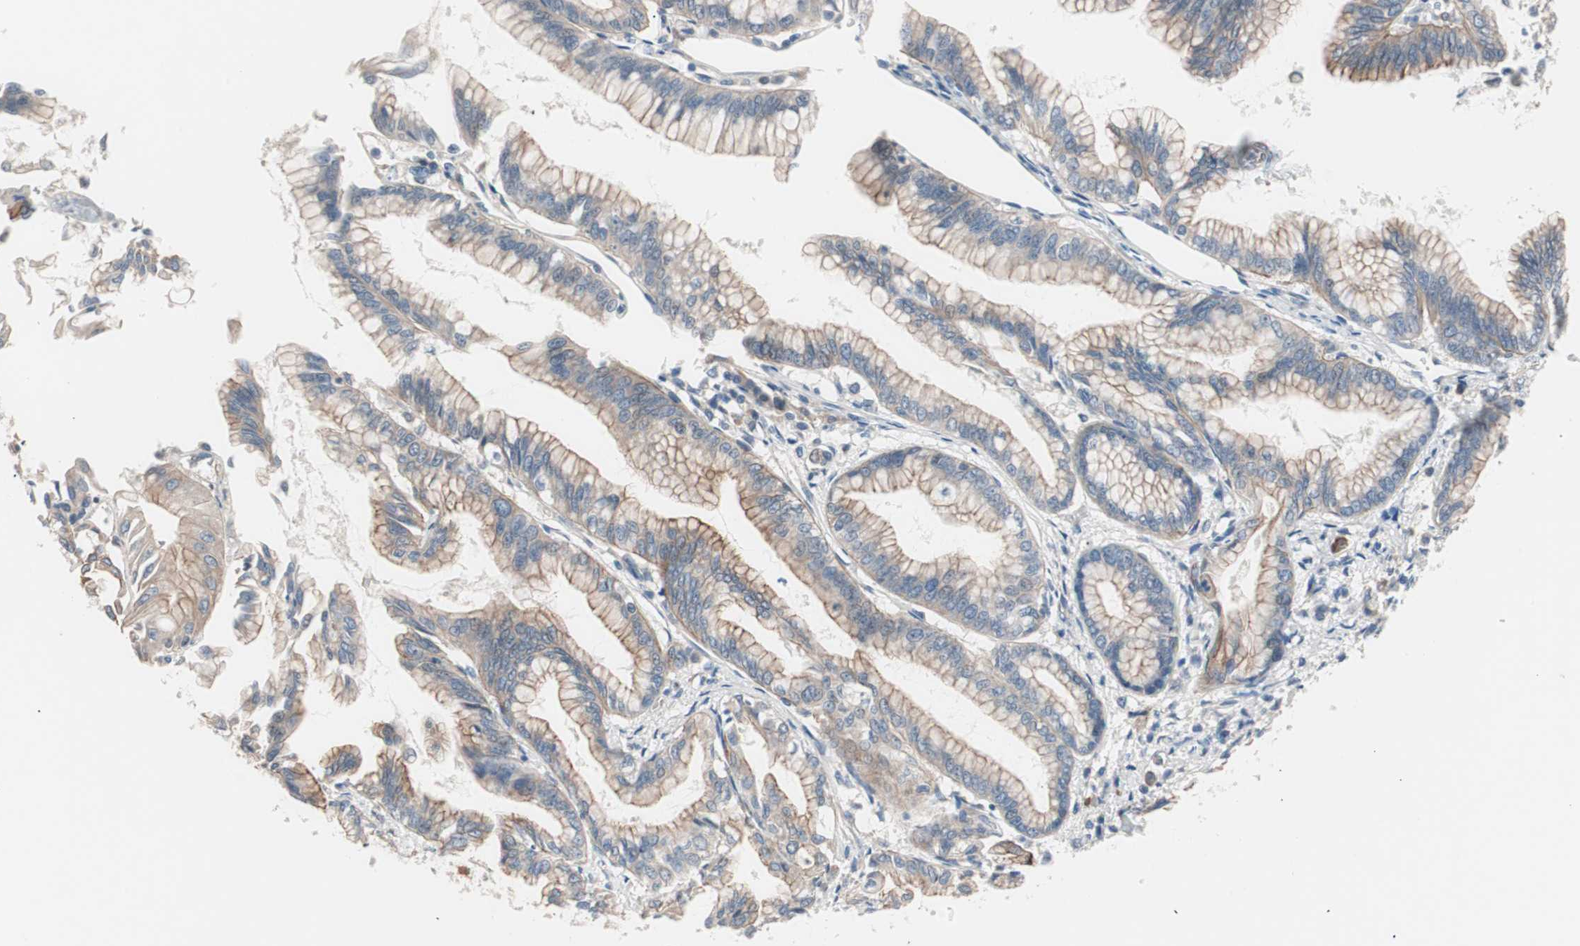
{"staining": {"intensity": "moderate", "quantity": "25%-75%", "location": "cytoplasmic/membranous"}, "tissue": "pancreatic cancer", "cell_type": "Tumor cells", "image_type": "cancer", "snomed": [{"axis": "morphology", "description": "Adenocarcinoma, NOS"}, {"axis": "topography", "description": "Pancreas"}], "caption": "Pancreatic adenocarcinoma was stained to show a protein in brown. There is medium levels of moderate cytoplasmic/membranous positivity in about 25%-75% of tumor cells. (DAB (3,3'-diaminobenzidine) = brown stain, brightfield microscopy at high magnification).", "gene": "SMG1", "patient": {"sex": "female", "age": 64}}